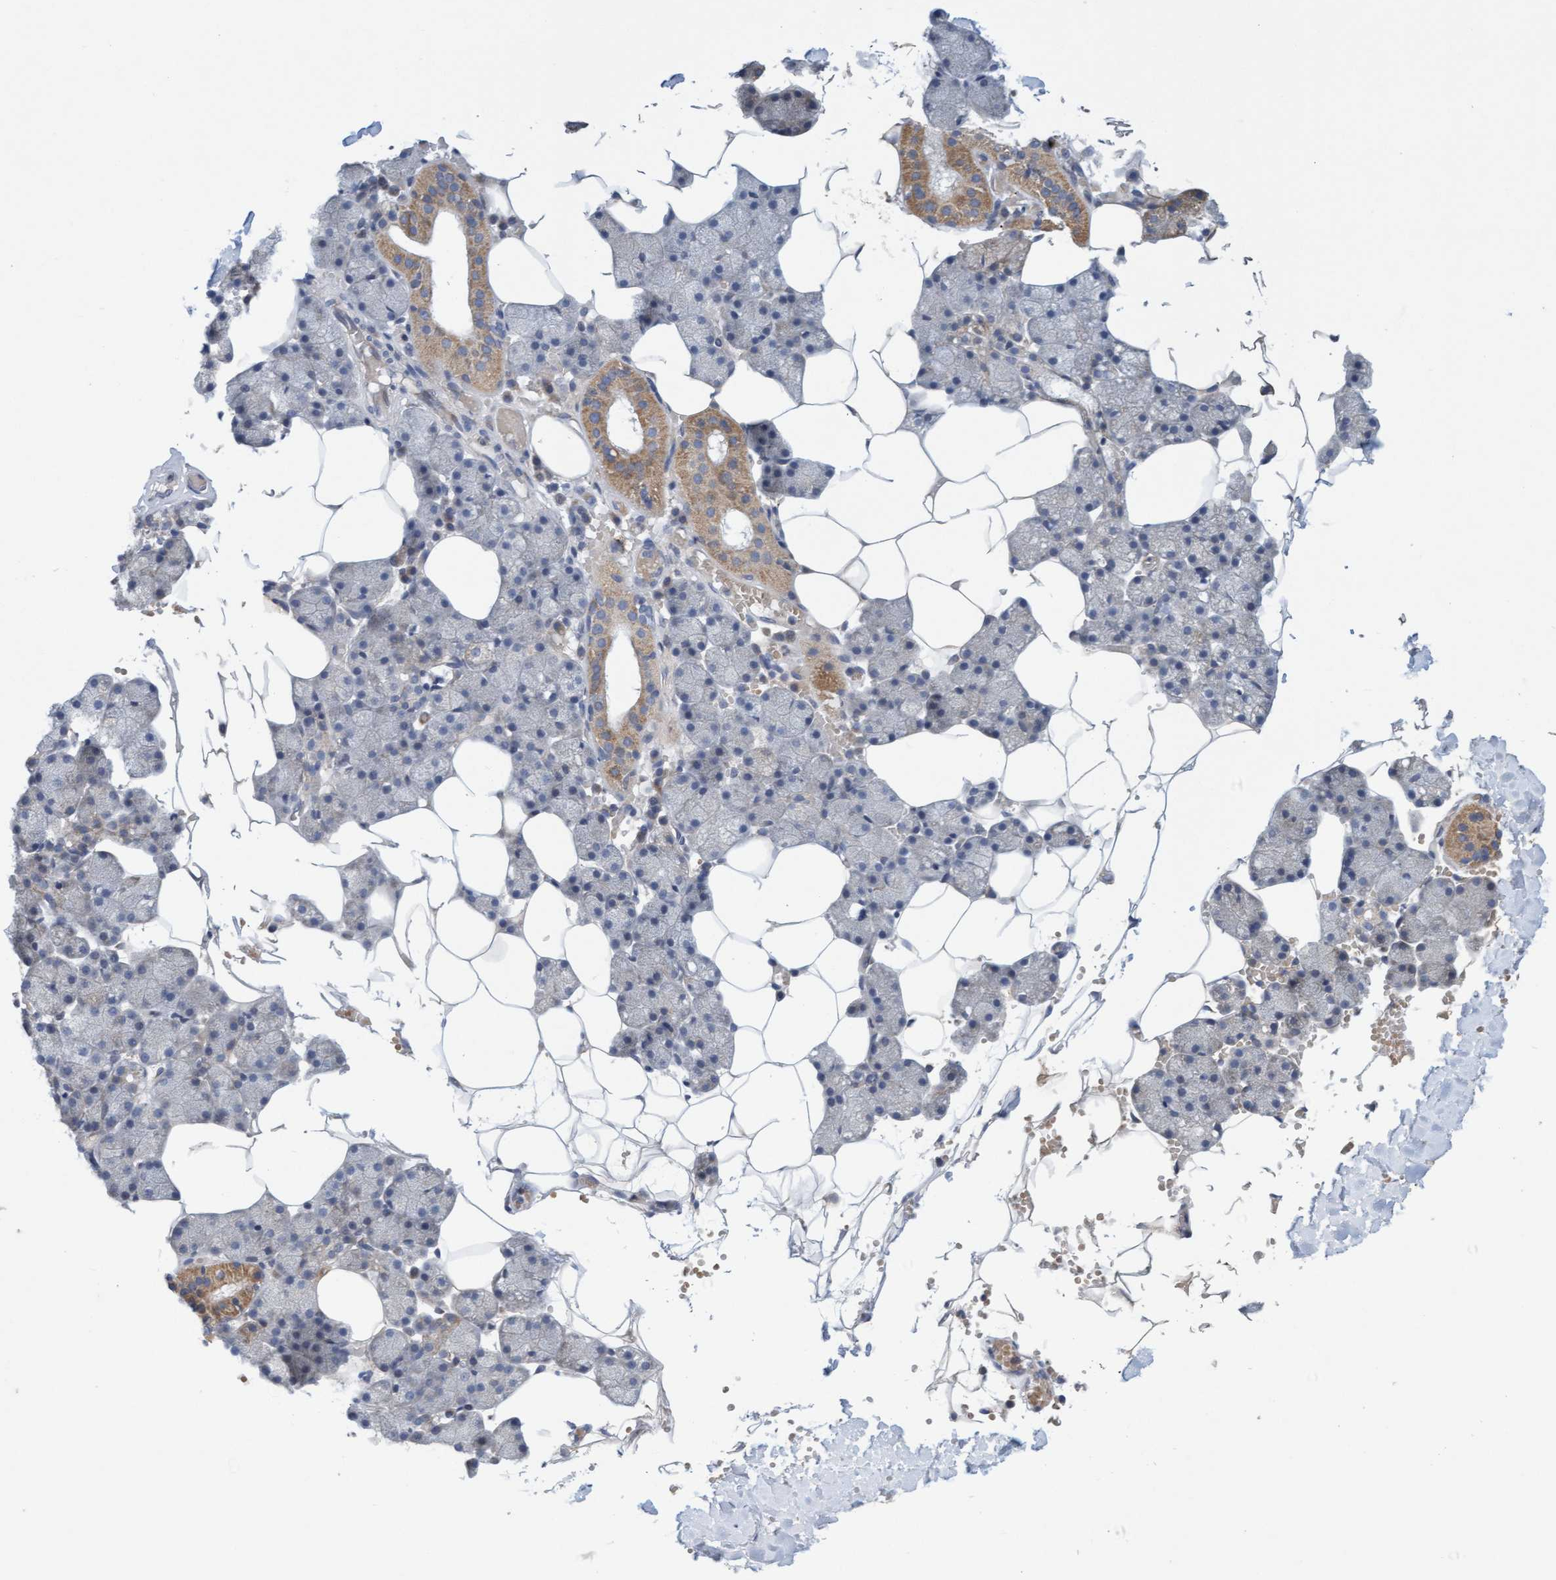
{"staining": {"intensity": "moderate", "quantity": "<25%", "location": "cytoplasmic/membranous"}, "tissue": "salivary gland", "cell_type": "Glandular cells", "image_type": "normal", "snomed": [{"axis": "morphology", "description": "Normal tissue, NOS"}, {"axis": "topography", "description": "Salivary gland"}], "caption": "Immunohistochemistry (IHC) histopathology image of benign salivary gland stained for a protein (brown), which demonstrates low levels of moderate cytoplasmic/membranous staining in approximately <25% of glandular cells.", "gene": "DDHD2", "patient": {"sex": "male", "age": 62}}